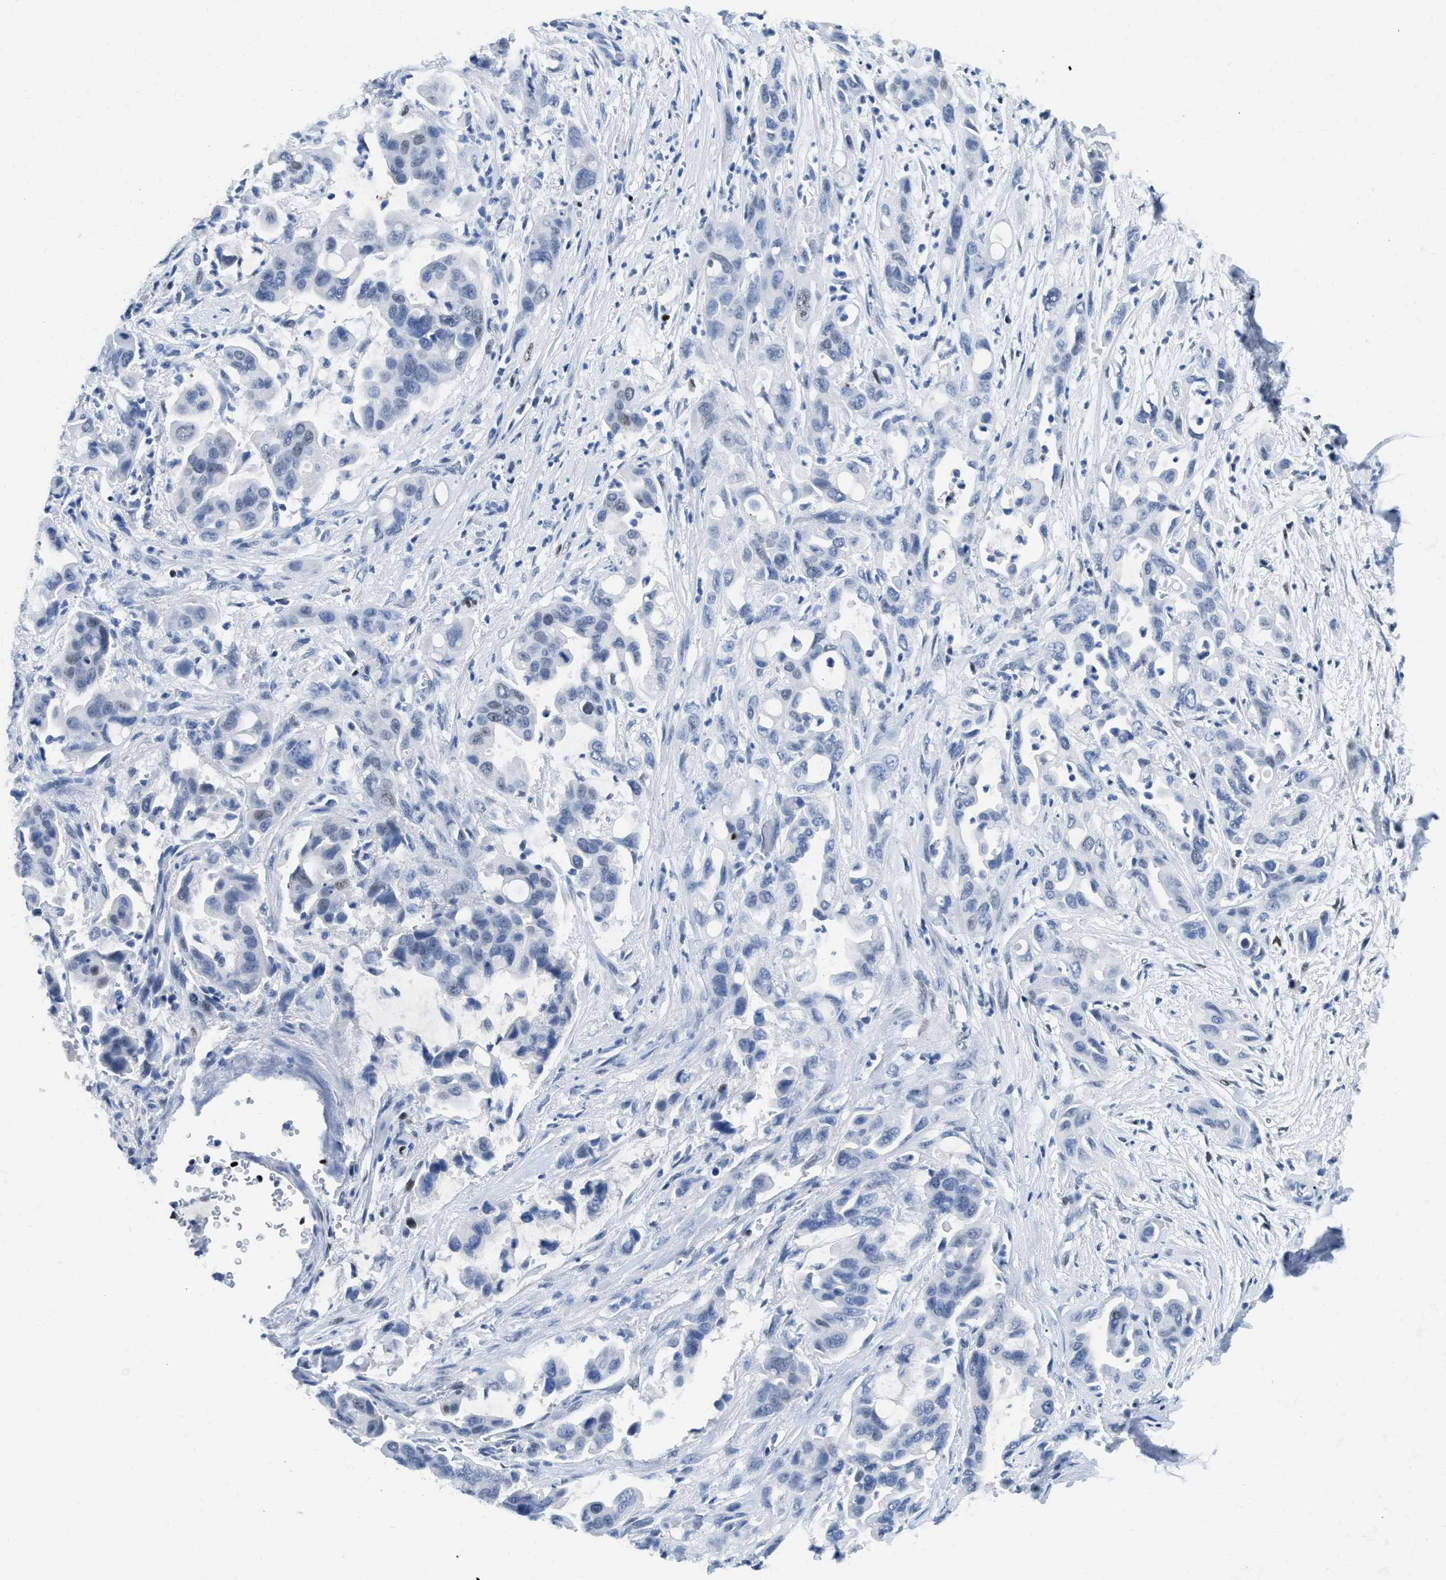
{"staining": {"intensity": "negative", "quantity": "none", "location": "none"}, "tissue": "pancreatic cancer", "cell_type": "Tumor cells", "image_type": "cancer", "snomed": [{"axis": "morphology", "description": "Adenocarcinoma, NOS"}, {"axis": "topography", "description": "Pancreas"}], "caption": "High magnification brightfield microscopy of adenocarcinoma (pancreatic) stained with DAB (3,3'-diaminobenzidine) (brown) and counterstained with hematoxylin (blue): tumor cells show no significant expression. (DAB immunohistochemistry (IHC) with hematoxylin counter stain).", "gene": "TCF7", "patient": {"sex": "female", "age": 70}}